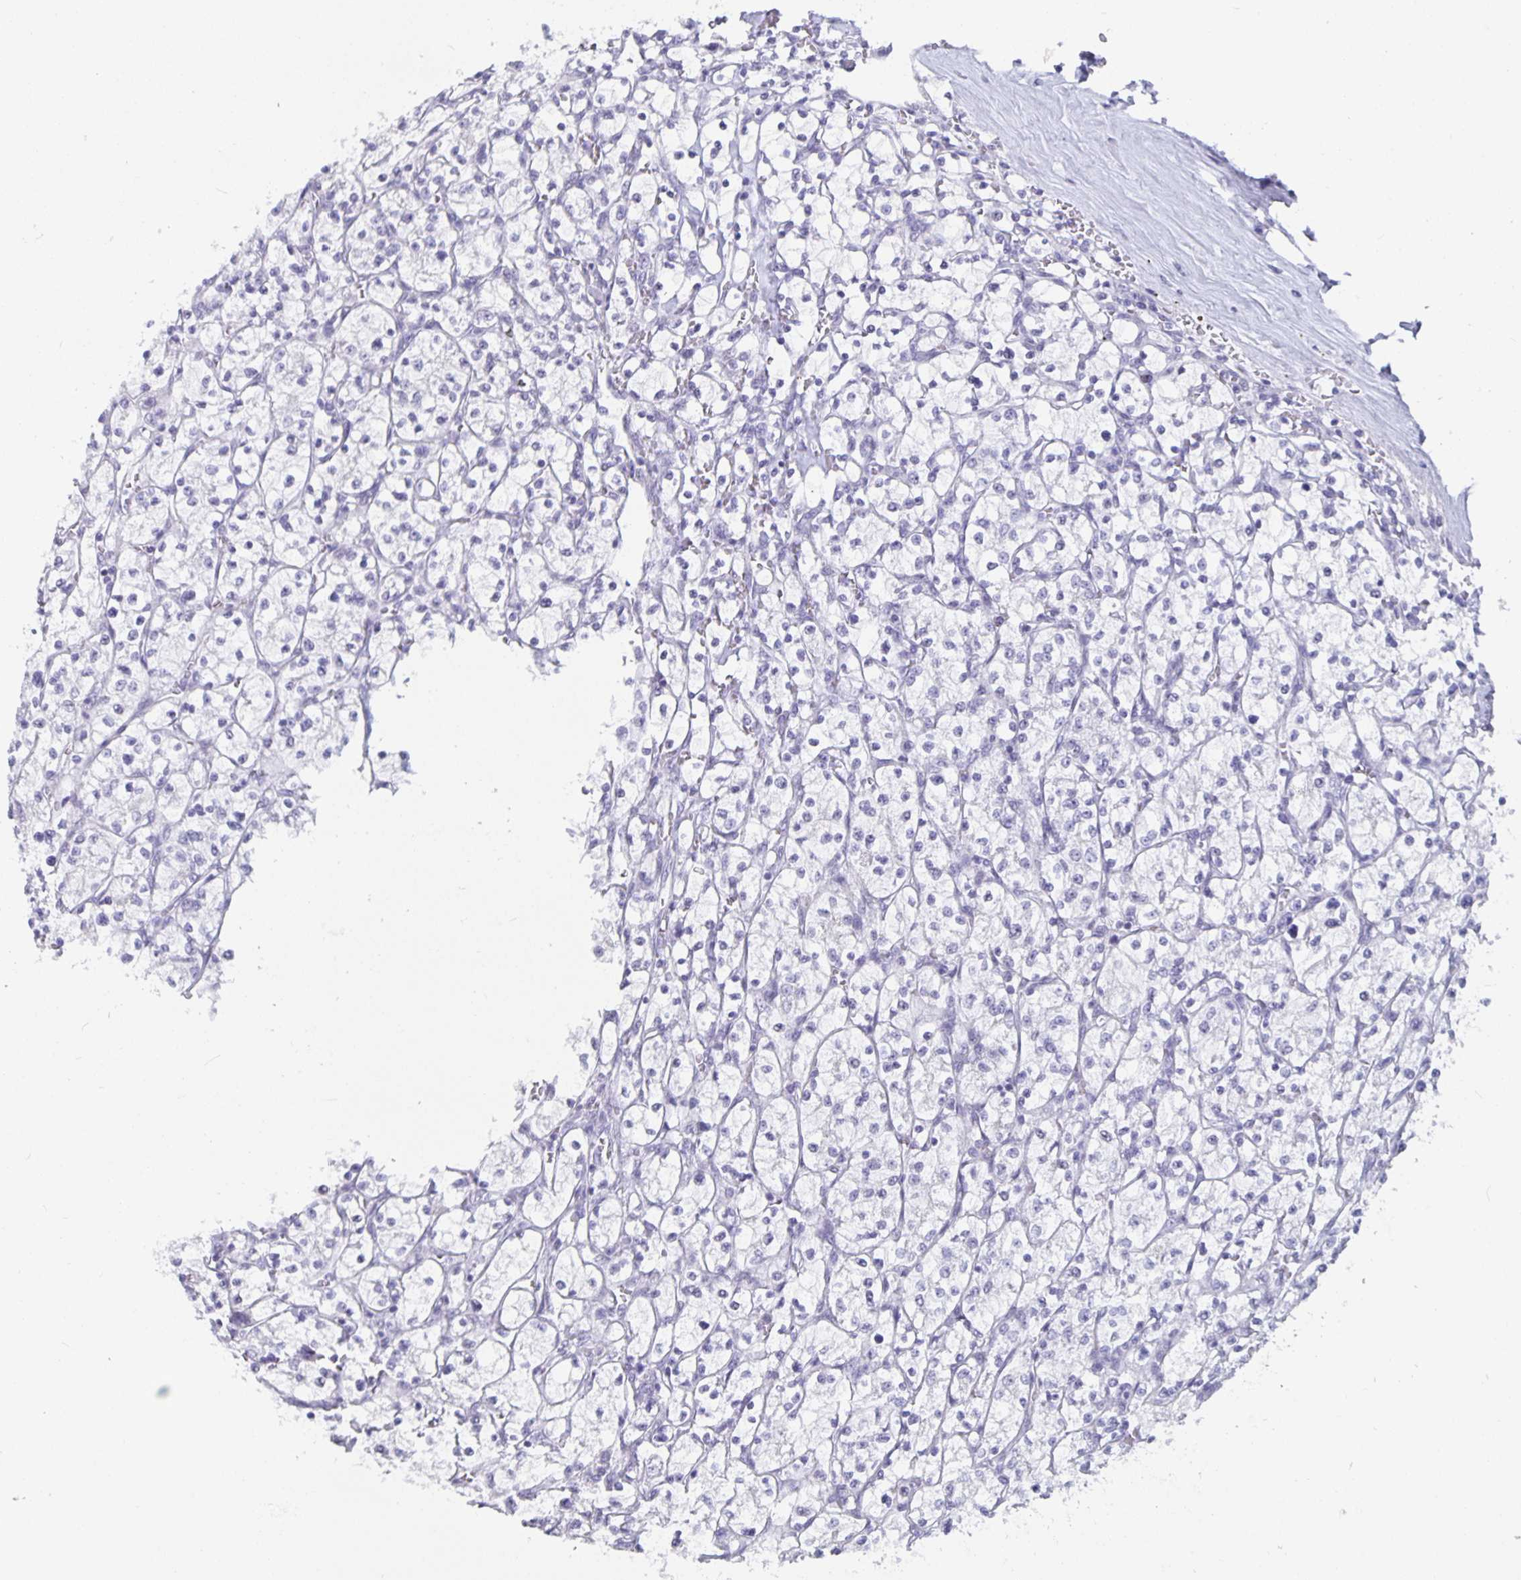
{"staining": {"intensity": "negative", "quantity": "none", "location": "none"}, "tissue": "renal cancer", "cell_type": "Tumor cells", "image_type": "cancer", "snomed": [{"axis": "morphology", "description": "Adenocarcinoma, NOS"}, {"axis": "topography", "description": "Kidney"}], "caption": "Immunohistochemistry (IHC) photomicrograph of human adenocarcinoma (renal) stained for a protein (brown), which exhibits no expression in tumor cells.", "gene": "OLIG2", "patient": {"sex": "female", "age": 64}}